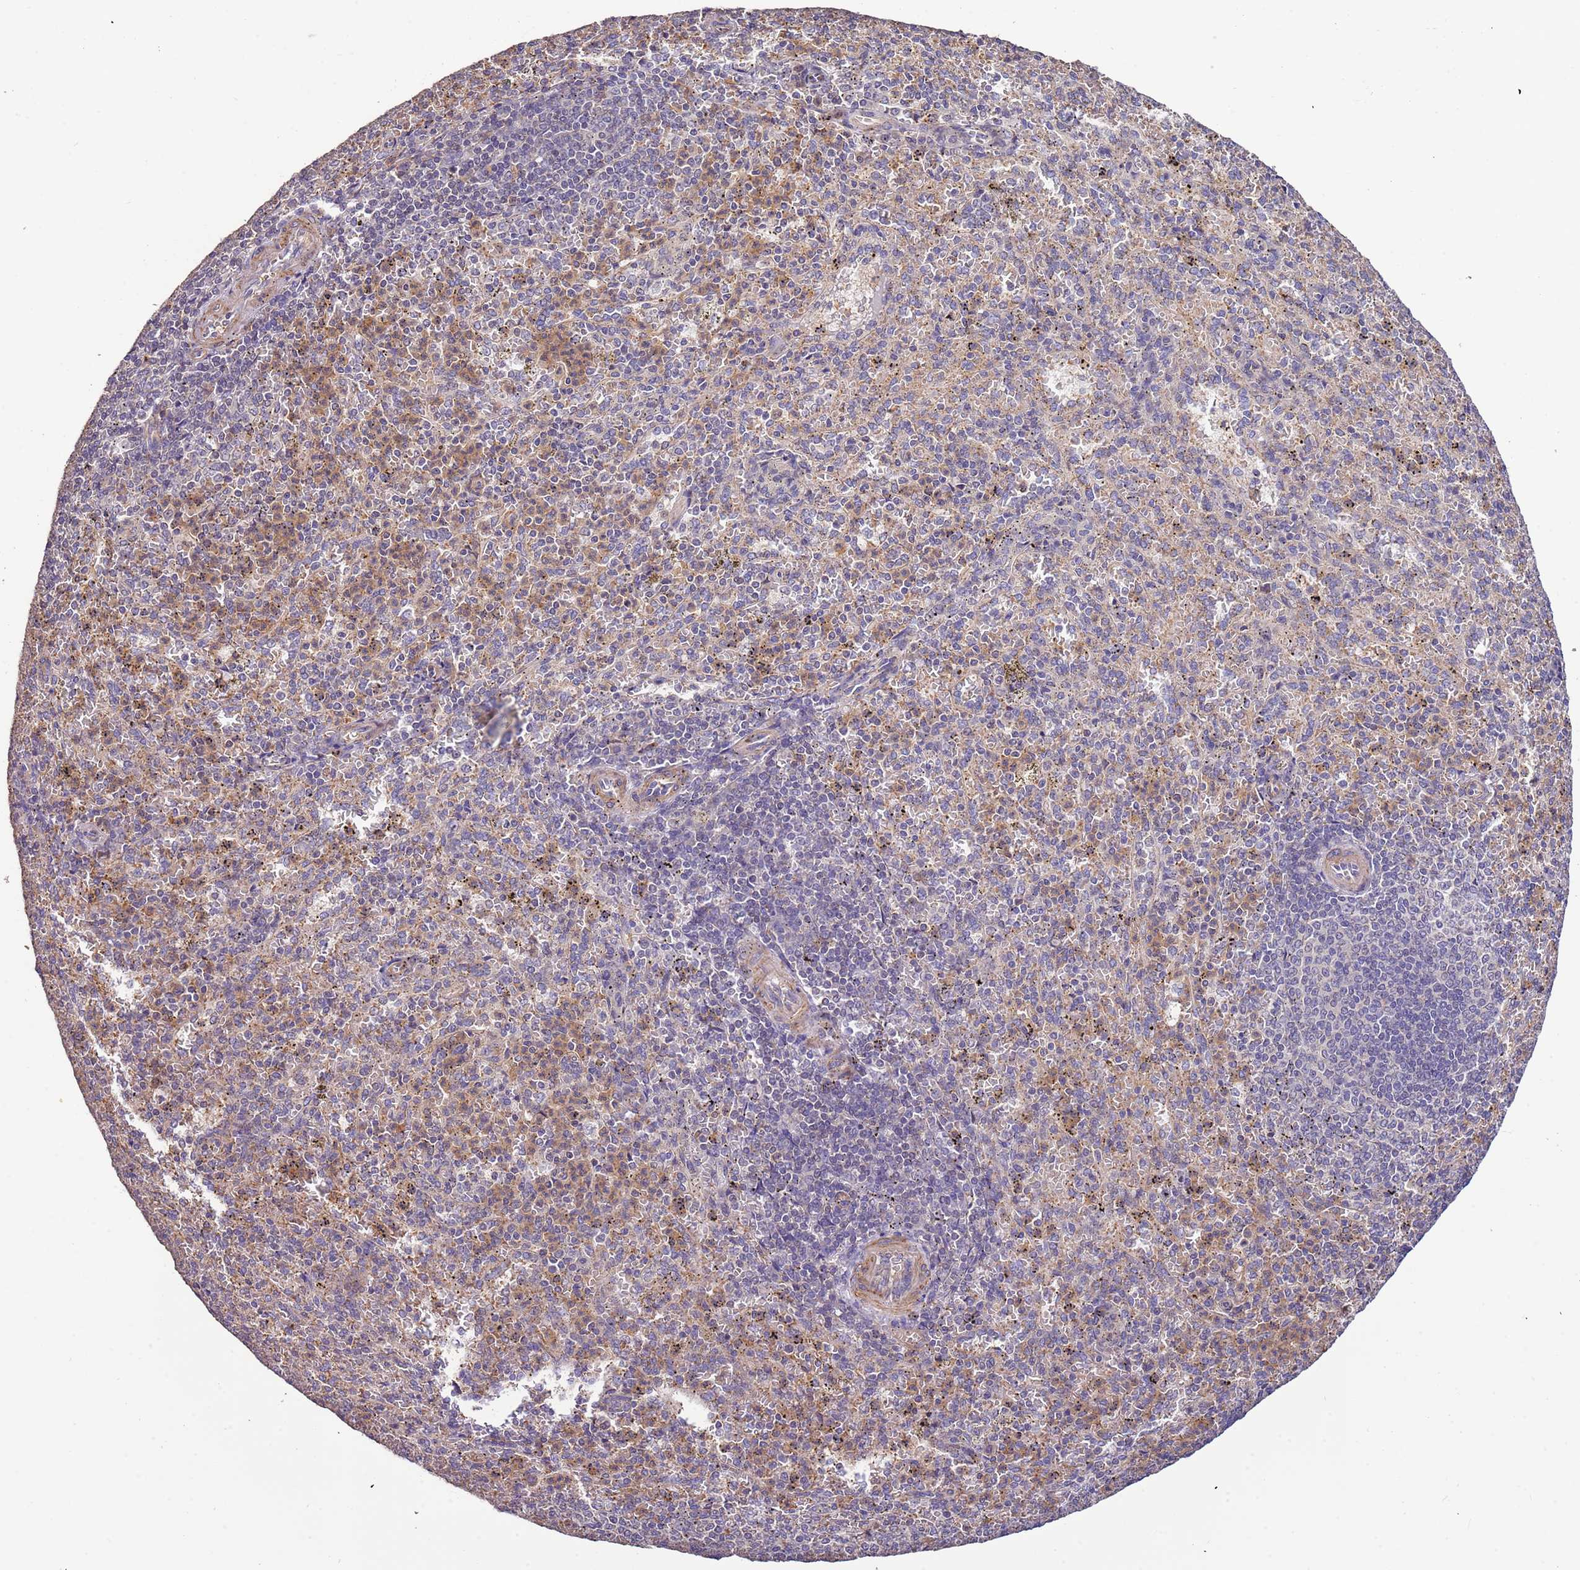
{"staining": {"intensity": "moderate", "quantity": "<25%", "location": "cytoplasmic/membranous"}, "tissue": "spleen", "cell_type": "Cells in red pulp", "image_type": "normal", "snomed": [{"axis": "morphology", "description": "Normal tissue, NOS"}, {"axis": "topography", "description": "Spleen"}], "caption": "A high-resolution photomicrograph shows immunohistochemistry (IHC) staining of benign spleen, which demonstrates moderate cytoplasmic/membranous staining in approximately <25% of cells in red pulp. (IHC, brightfield microscopy, high magnification).", "gene": "LAMB4", "patient": {"sex": "female", "age": 21}}